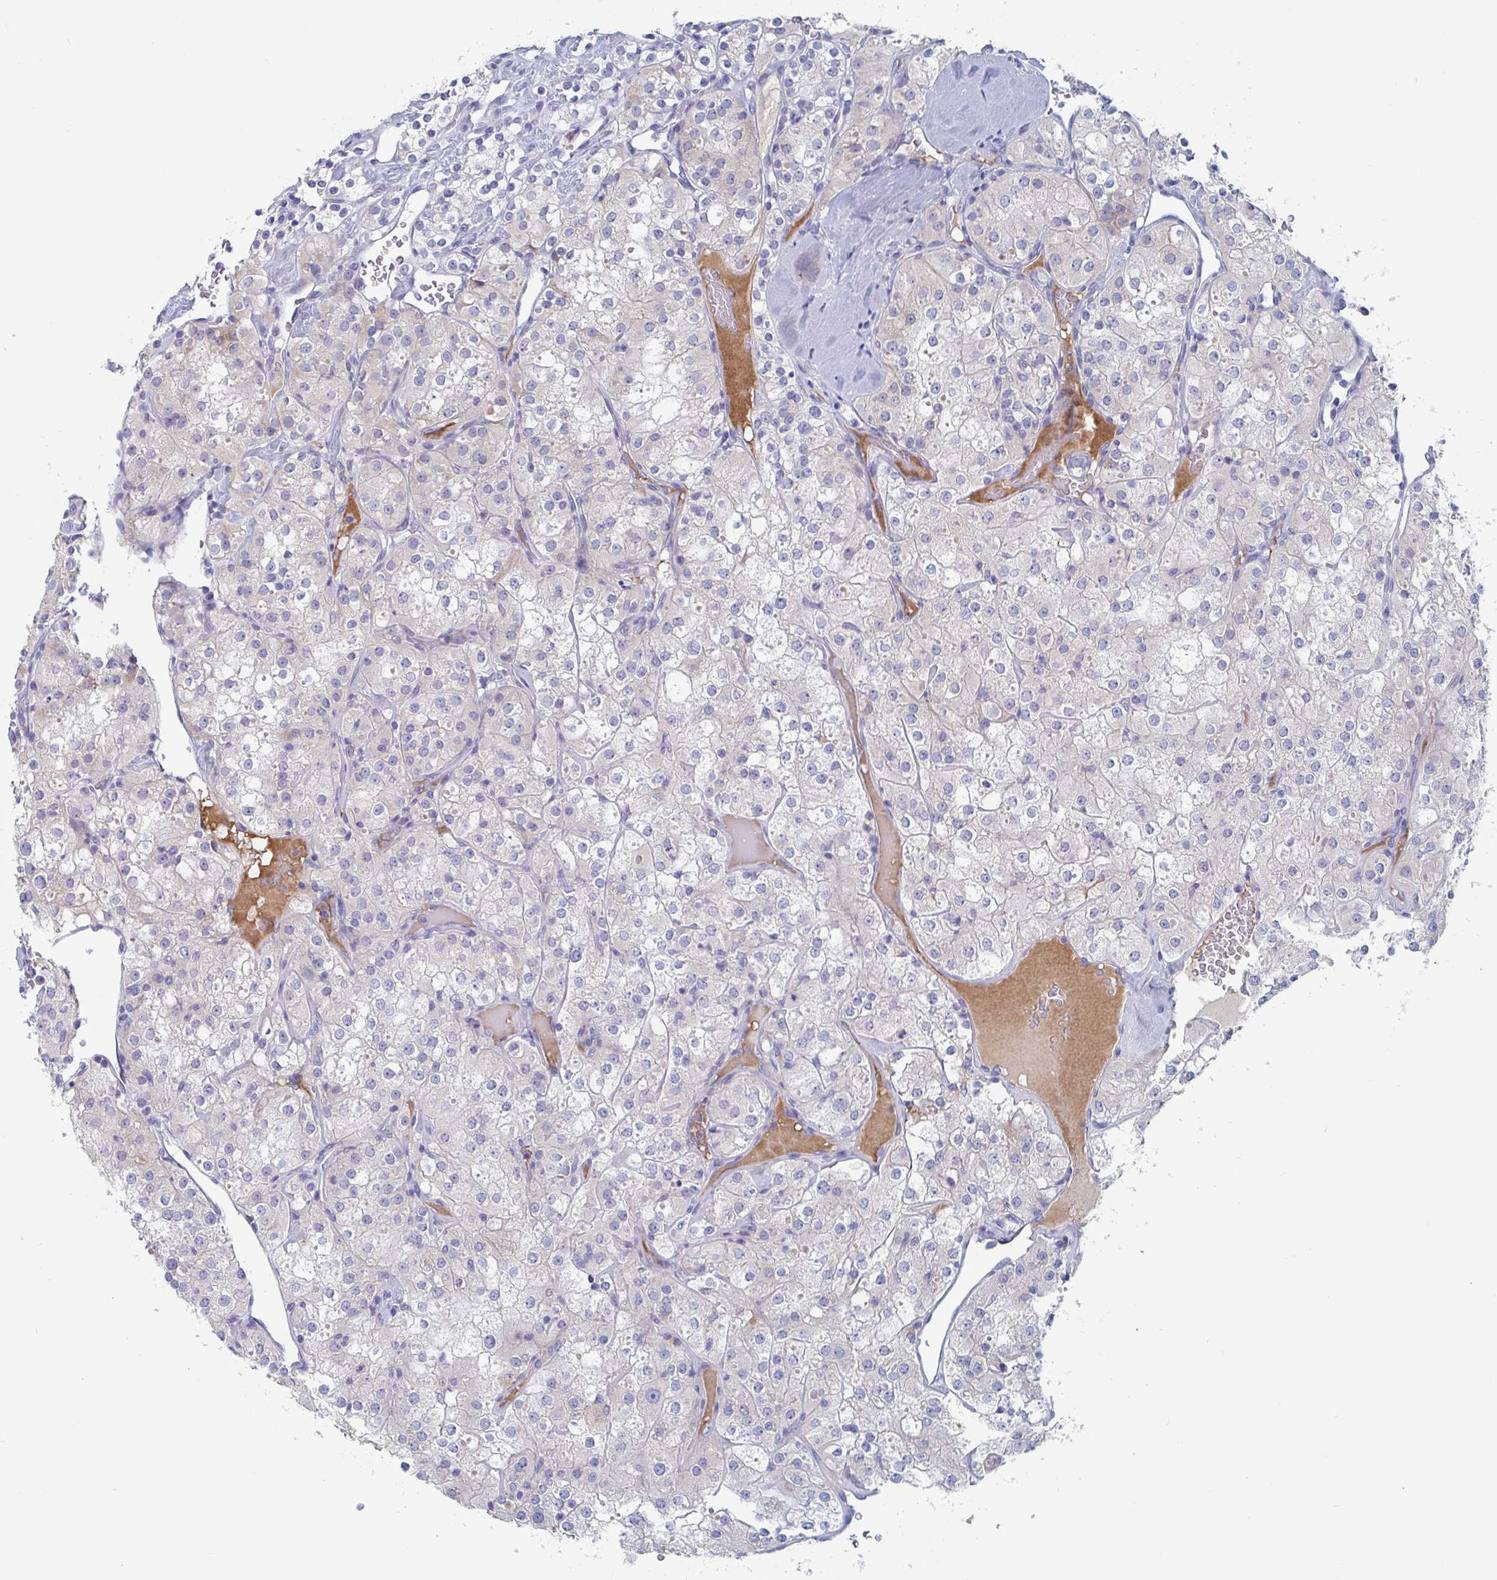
{"staining": {"intensity": "negative", "quantity": "none", "location": "none"}, "tissue": "renal cancer", "cell_type": "Tumor cells", "image_type": "cancer", "snomed": [{"axis": "morphology", "description": "Adenocarcinoma, NOS"}, {"axis": "topography", "description": "Kidney"}], "caption": "IHC image of neoplastic tissue: renal cancer (adenocarcinoma) stained with DAB demonstrates no significant protein positivity in tumor cells.", "gene": "NT5C3B", "patient": {"sex": "male", "age": 77}}